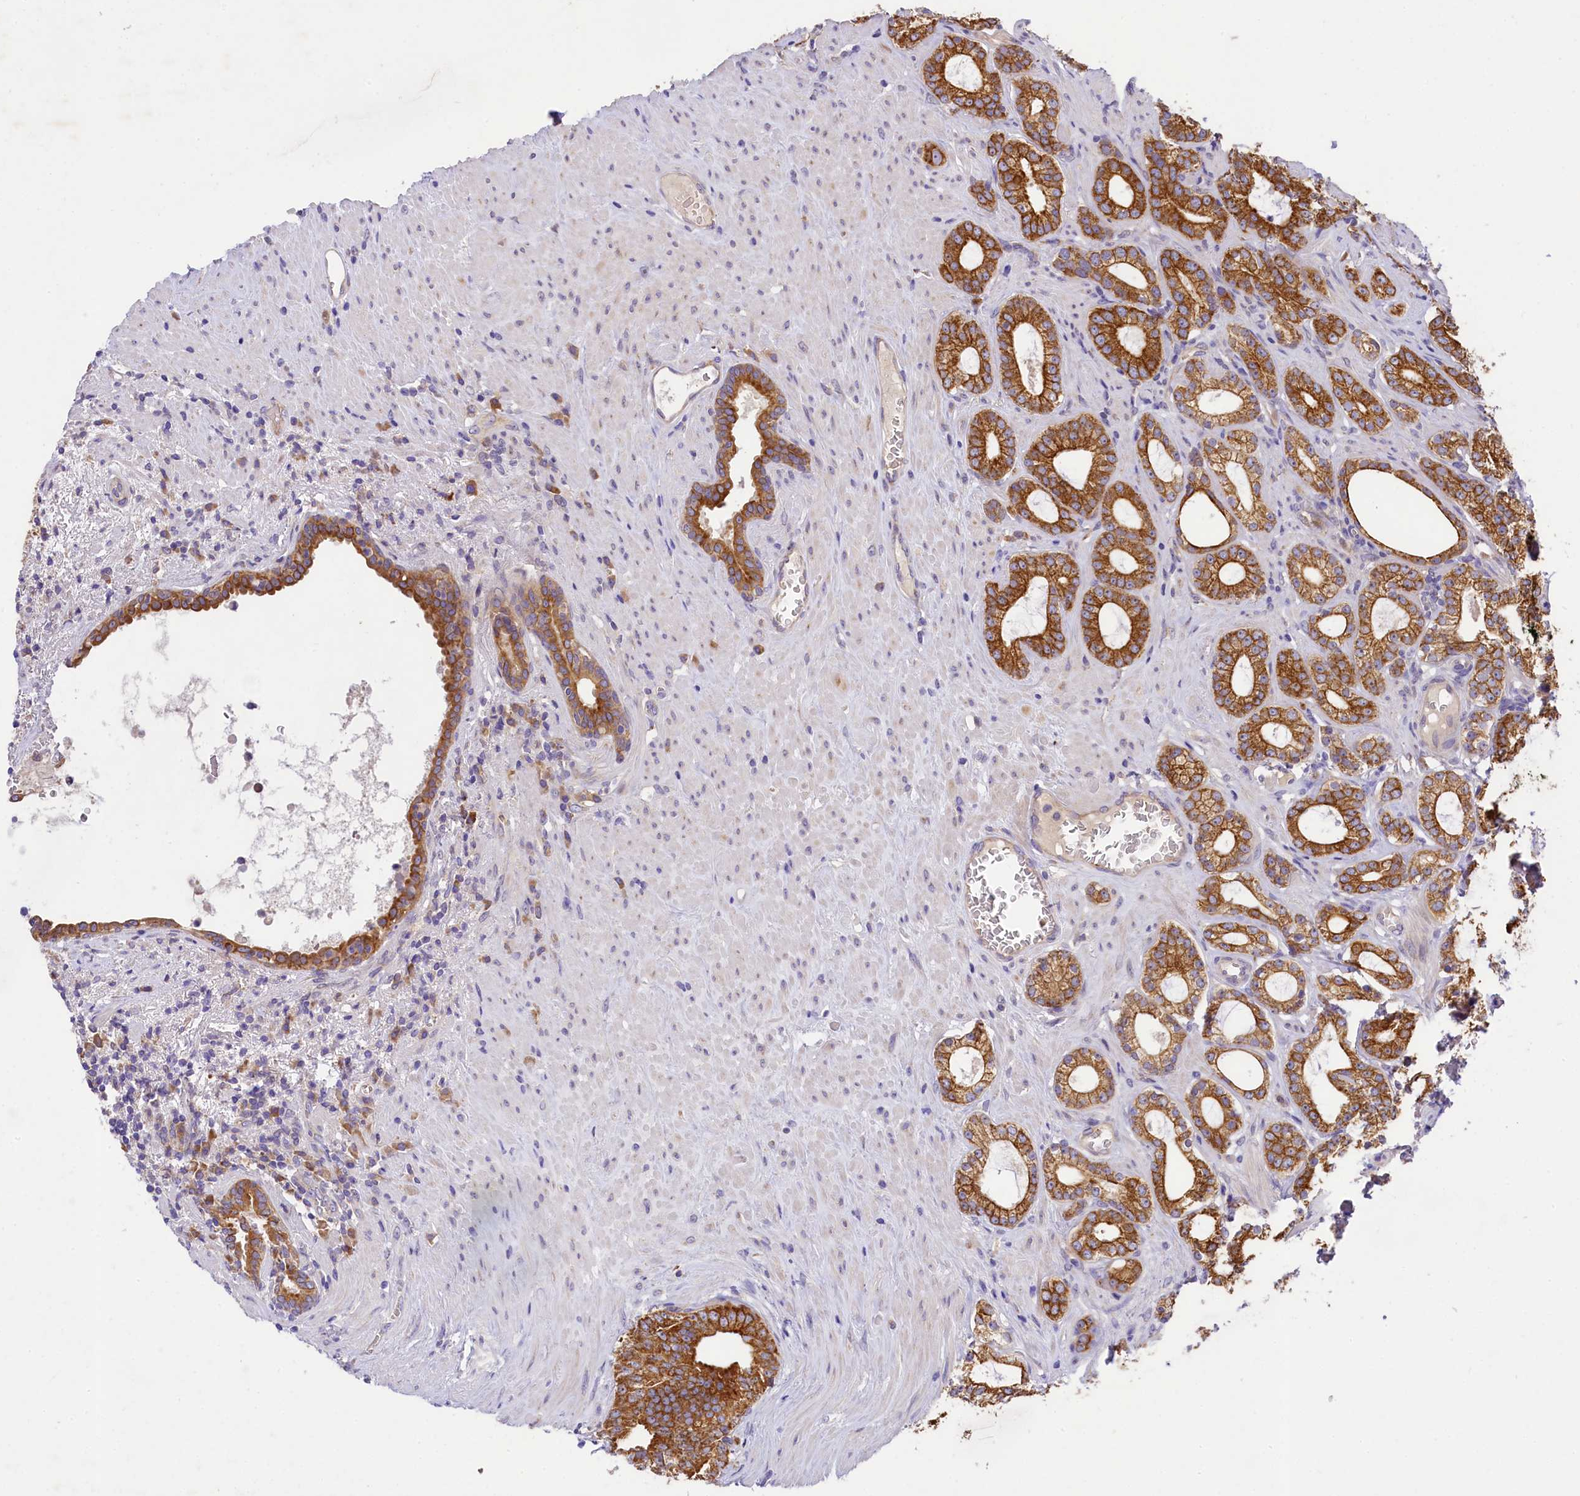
{"staining": {"intensity": "strong", "quantity": ">75%", "location": "cytoplasmic/membranous"}, "tissue": "prostate cancer", "cell_type": "Tumor cells", "image_type": "cancer", "snomed": [{"axis": "morphology", "description": "Adenocarcinoma, Low grade"}, {"axis": "topography", "description": "Prostate"}], "caption": "Human prostate low-grade adenocarcinoma stained with a protein marker shows strong staining in tumor cells.", "gene": "LARP4", "patient": {"sex": "male", "age": 71}}